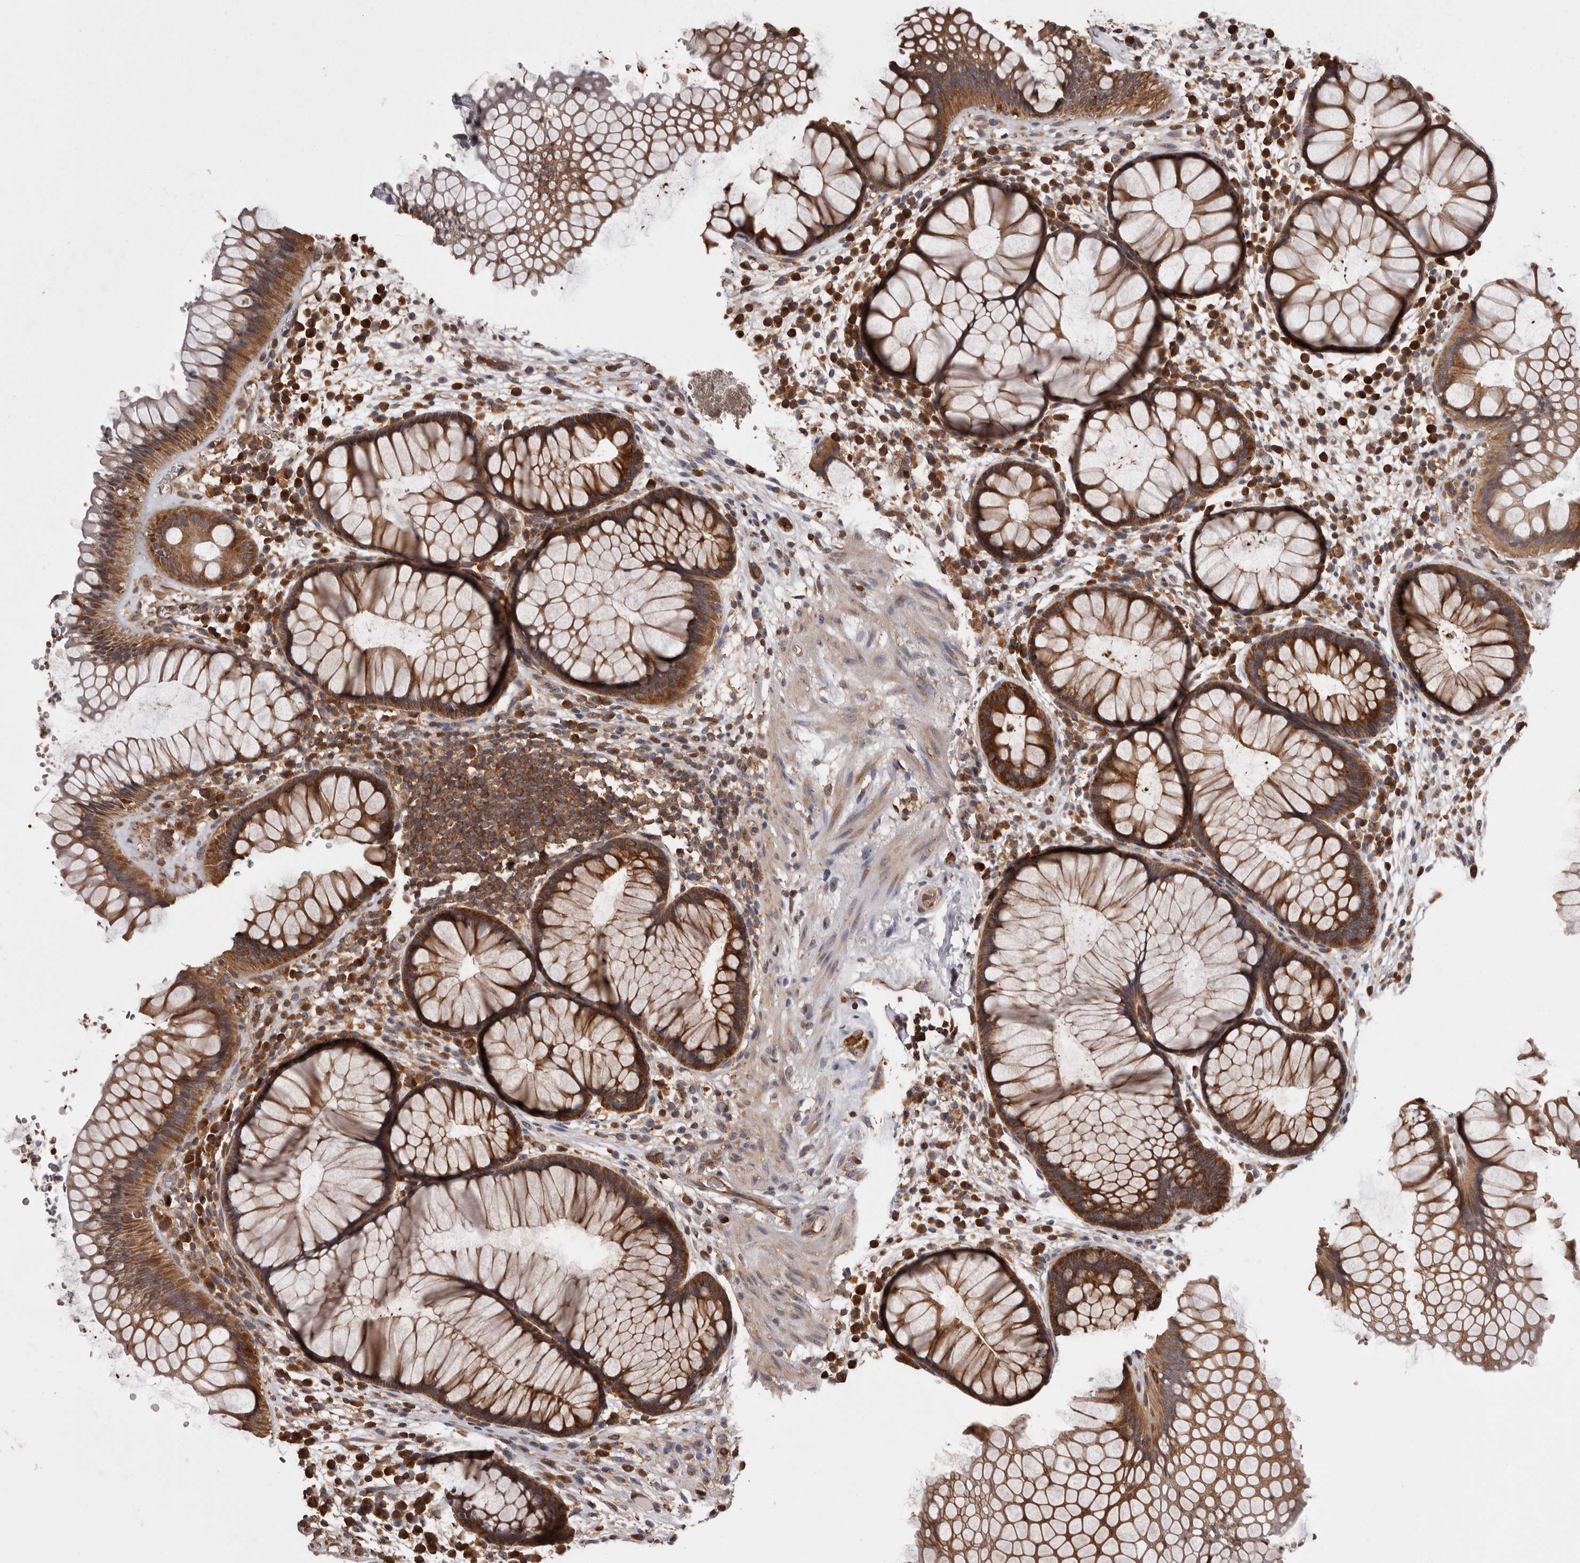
{"staining": {"intensity": "moderate", "quantity": ">75%", "location": "cytoplasmic/membranous"}, "tissue": "rectum", "cell_type": "Glandular cells", "image_type": "normal", "snomed": [{"axis": "morphology", "description": "Normal tissue, NOS"}, {"axis": "topography", "description": "Rectum"}], "caption": "Glandular cells reveal medium levels of moderate cytoplasmic/membranous expression in about >75% of cells in normal human rectum.", "gene": "DARS1", "patient": {"sex": "male", "age": 51}}